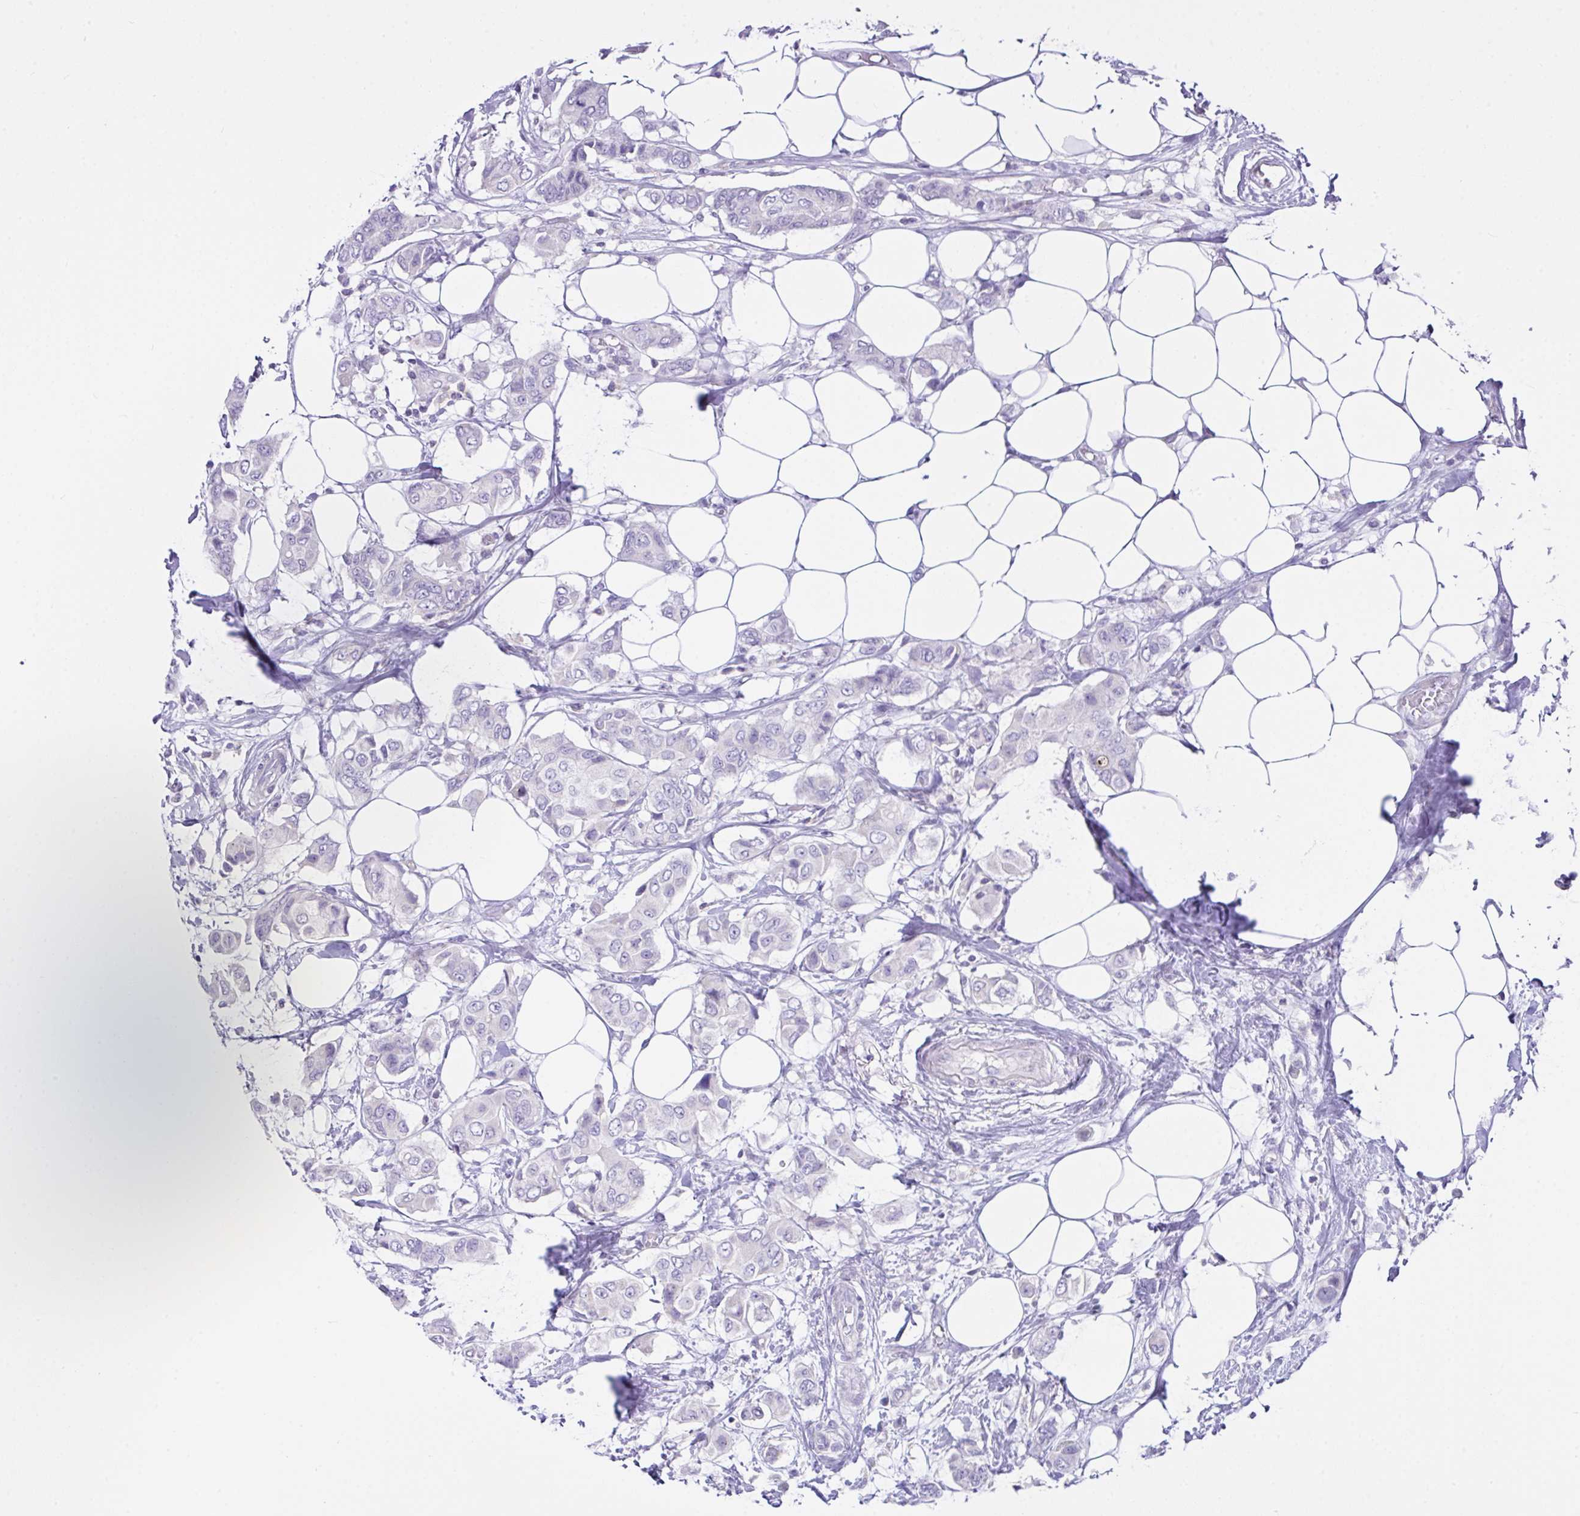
{"staining": {"intensity": "negative", "quantity": "none", "location": "none"}, "tissue": "breast cancer", "cell_type": "Tumor cells", "image_type": "cancer", "snomed": [{"axis": "morphology", "description": "Lobular carcinoma"}, {"axis": "topography", "description": "Breast"}], "caption": "Immunohistochemistry (IHC) micrograph of neoplastic tissue: breast lobular carcinoma stained with DAB (3,3'-diaminobenzidine) shows no significant protein expression in tumor cells.", "gene": "D2HGDH", "patient": {"sex": "female", "age": 51}}